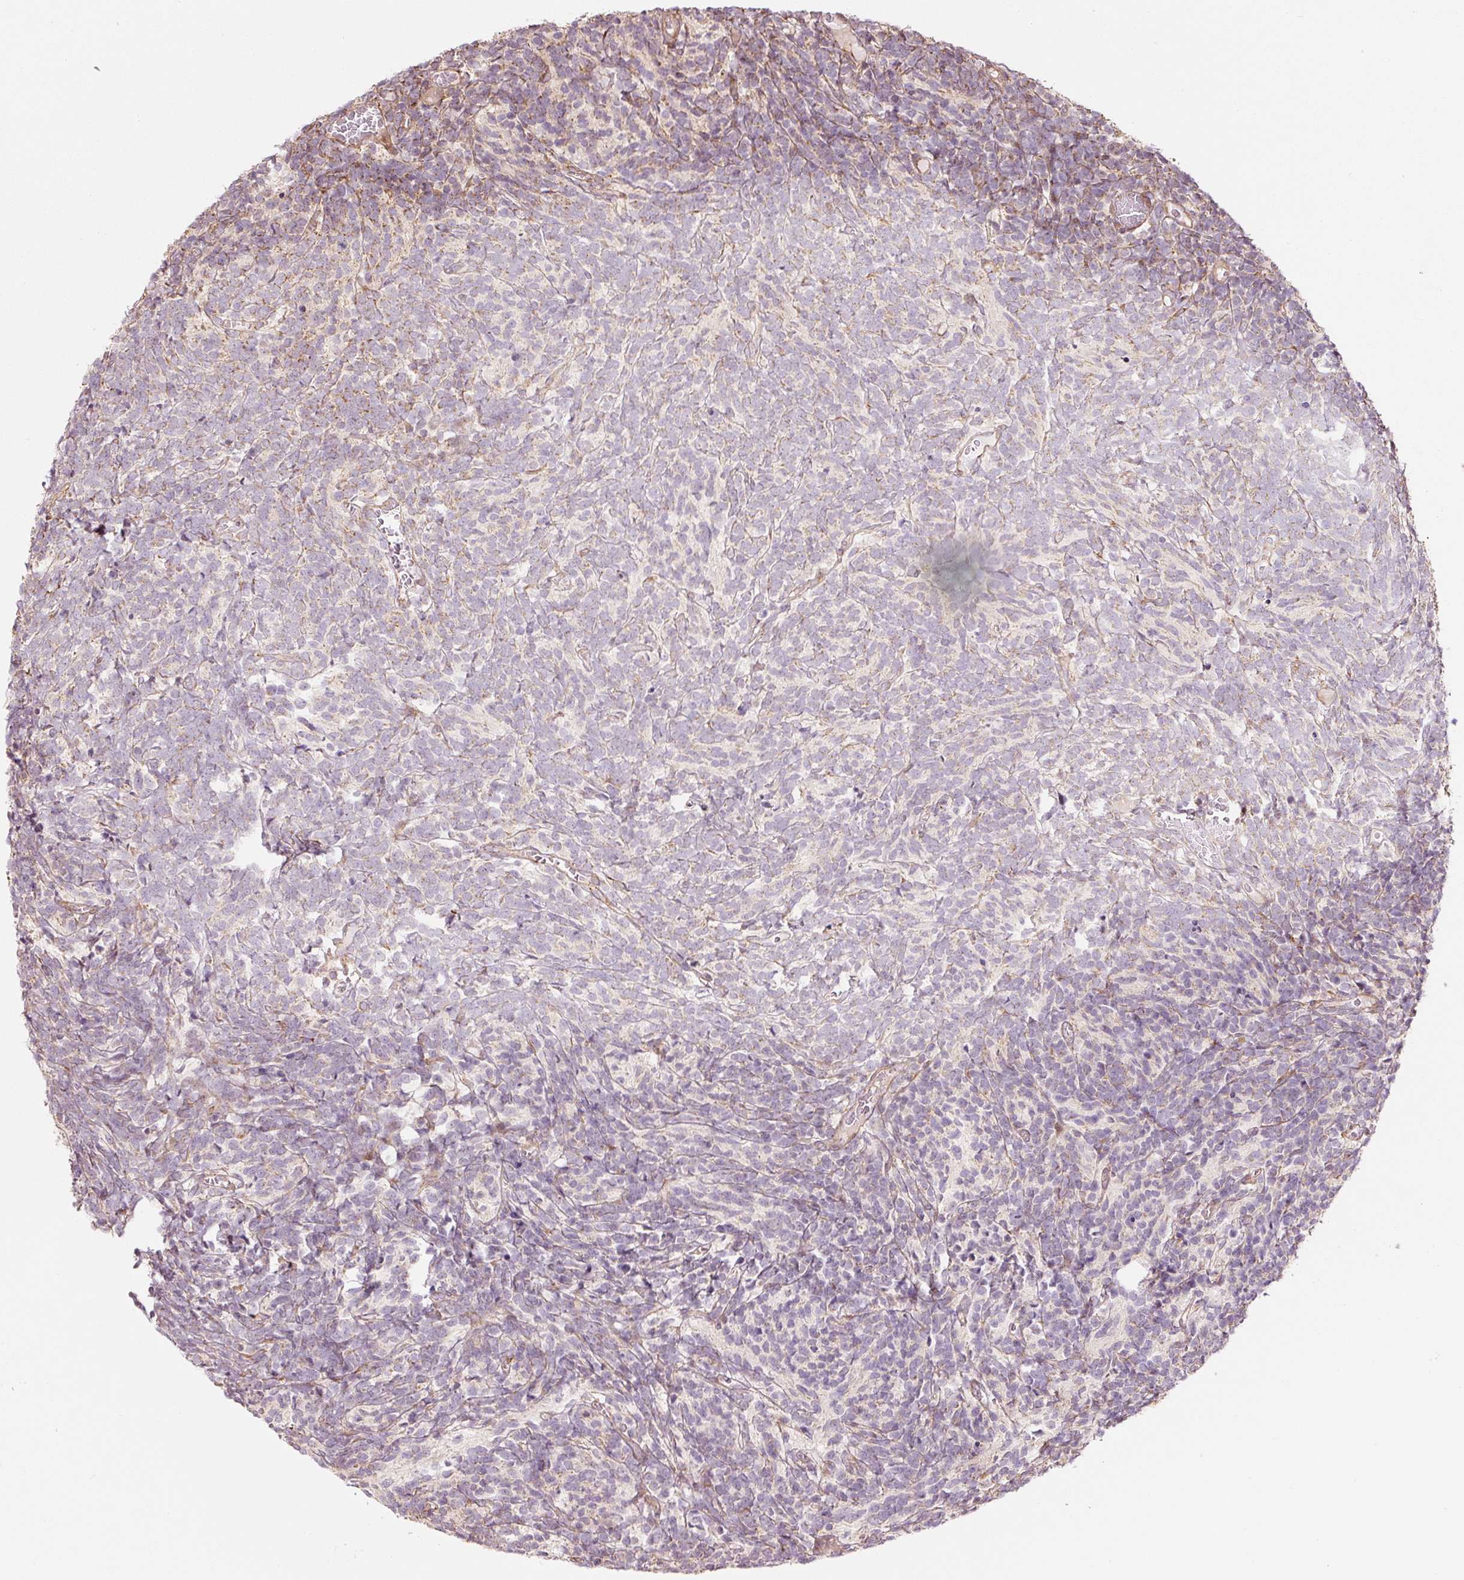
{"staining": {"intensity": "negative", "quantity": "none", "location": "none"}, "tissue": "glioma", "cell_type": "Tumor cells", "image_type": "cancer", "snomed": [{"axis": "morphology", "description": "Glioma, malignant, Low grade"}, {"axis": "topography", "description": "Brain"}], "caption": "This is an immunohistochemistry micrograph of human glioma. There is no positivity in tumor cells.", "gene": "ETF1", "patient": {"sex": "female", "age": 1}}